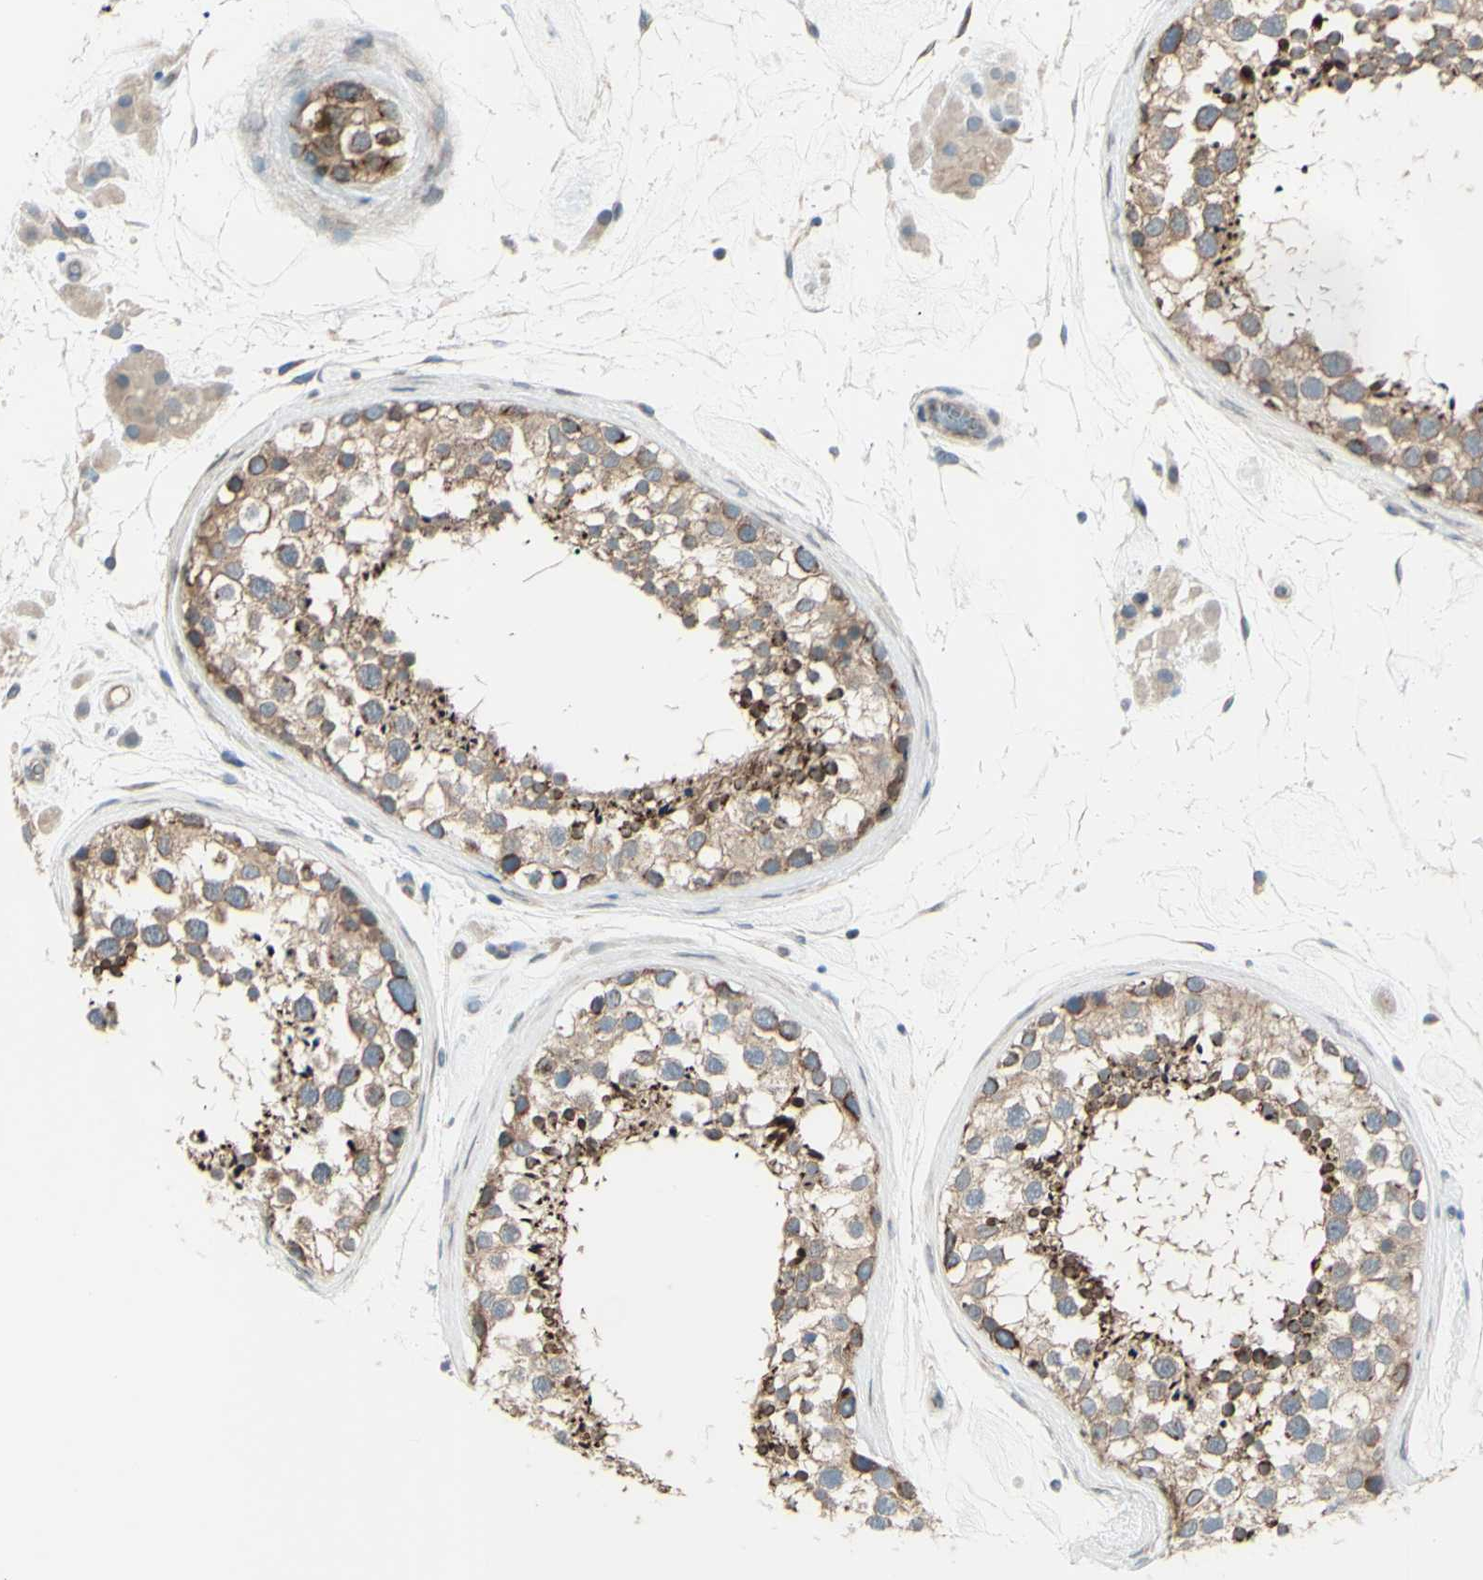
{"staining": {"intensity": "strong", "quantity": ">75%", "location": "cytoplasmic/membranous"}, "tissue": "testis", "cell_type": "Cells in seminiferous ducts", "image_type": "normal", "snomed": [{"axis": "morphology", "description": "Normal tissue, NOS"}, {"axis": "topography", "description": "Testis"}], "caption": "DAB immunohistochemical staining of unremarkable human testis exhibits strong cytoplasmic/membranous protein staining in approximately >75% of cells in seminiferous ducts. (DAB IHC with brightfield microscopy, high magnification).", "gene": "LRRK1", "patient": {"sex": "male", "age": 46}}